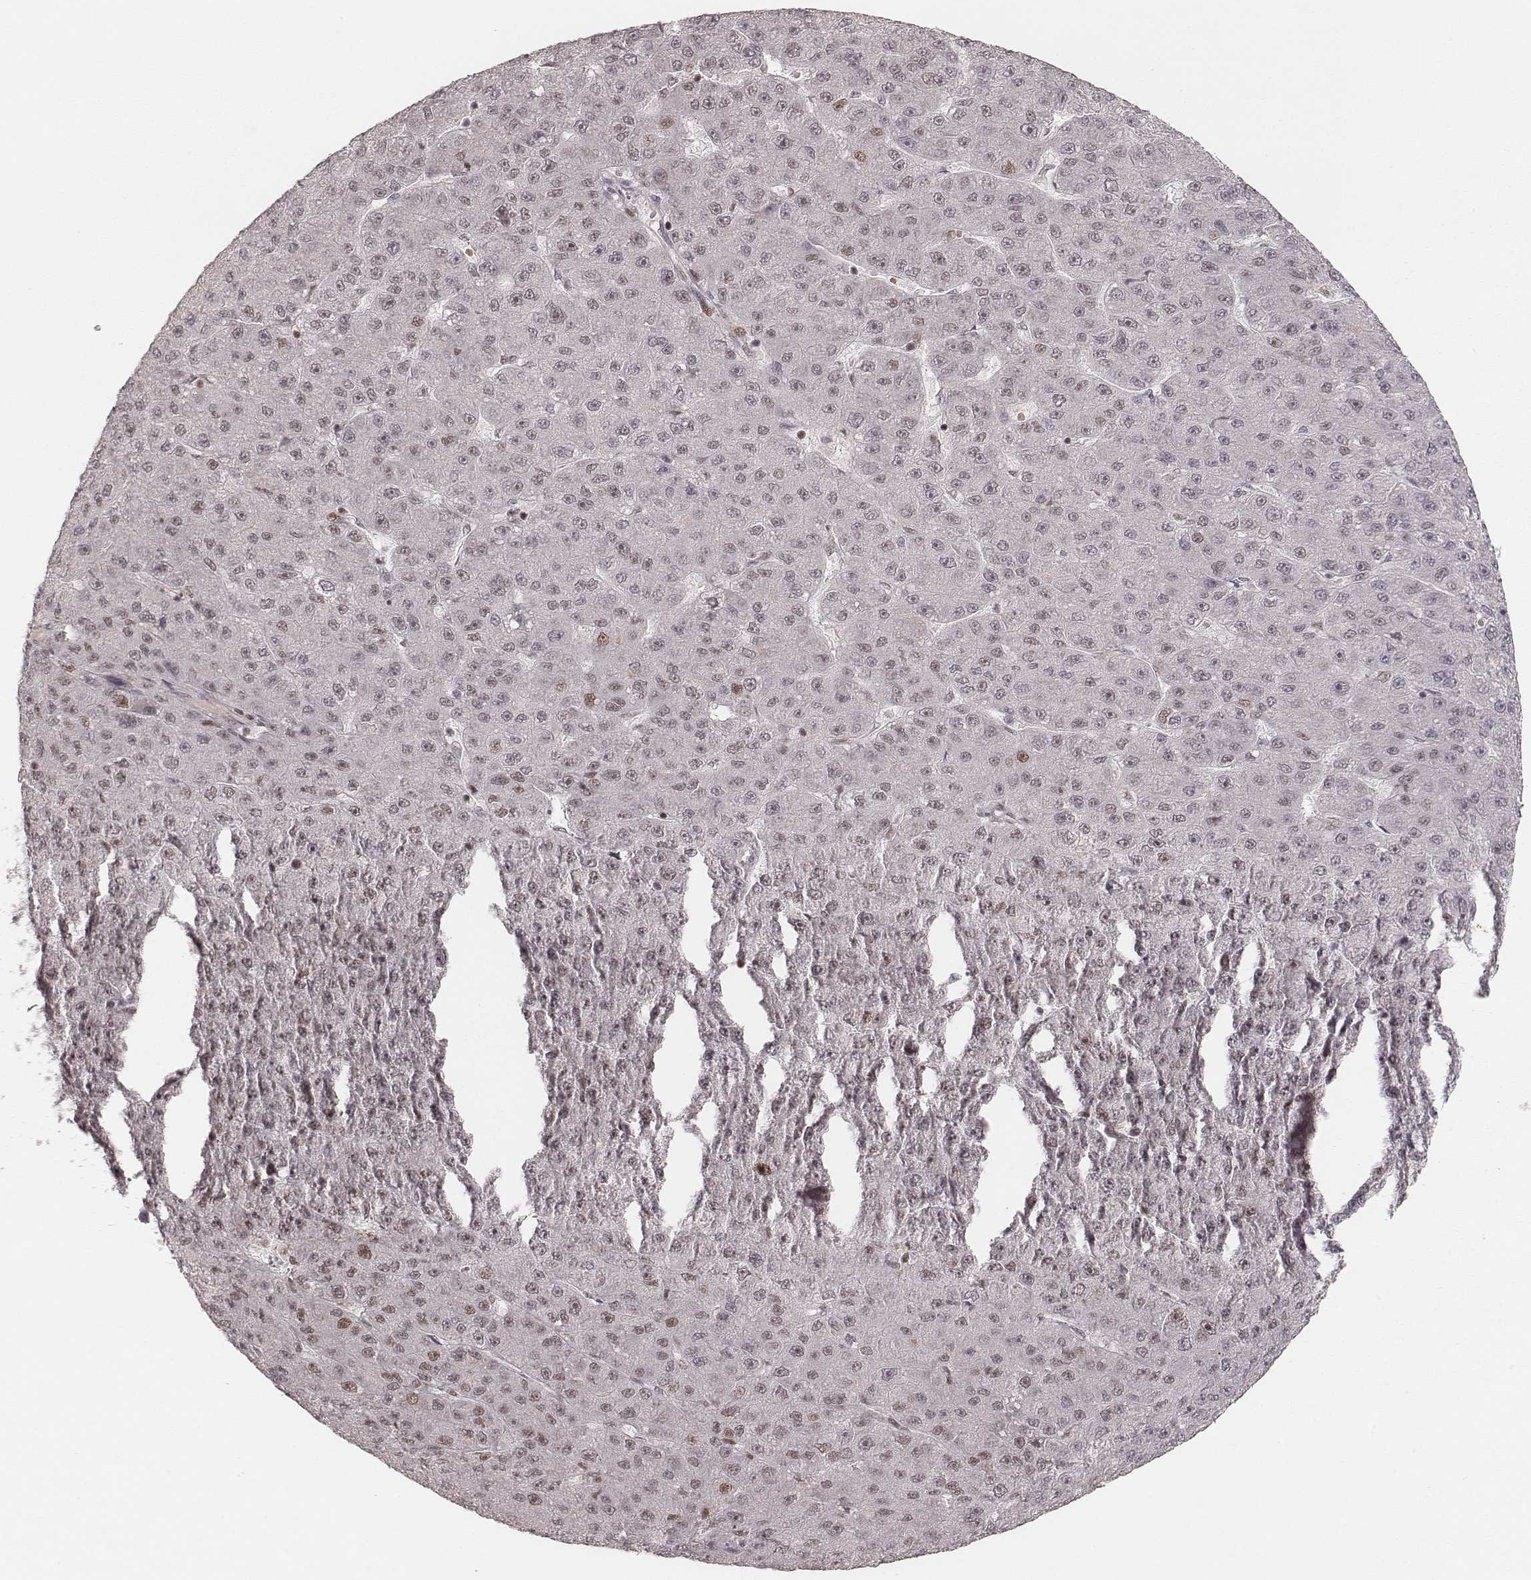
{"staining": {"intensity": "moderate", "quantity": "25%-75%", "location": "nuclear"}, "tissue": "liver cancer", "cell_type": "Tumor cells", "image_type": "cancer", "snomed": [{"axis": "morphology", "description": "Carcinoma, Hepatocellular, NOS"}, {"axis": "topography", "description": "Liver"}], "caption": "A brown stain highlights moderate nuclear expression of a protein in liver hepatocellular carcinoma tumor cells.", "gene": "HNRNPC", "patient": {"sex": "male", "age": 67}}